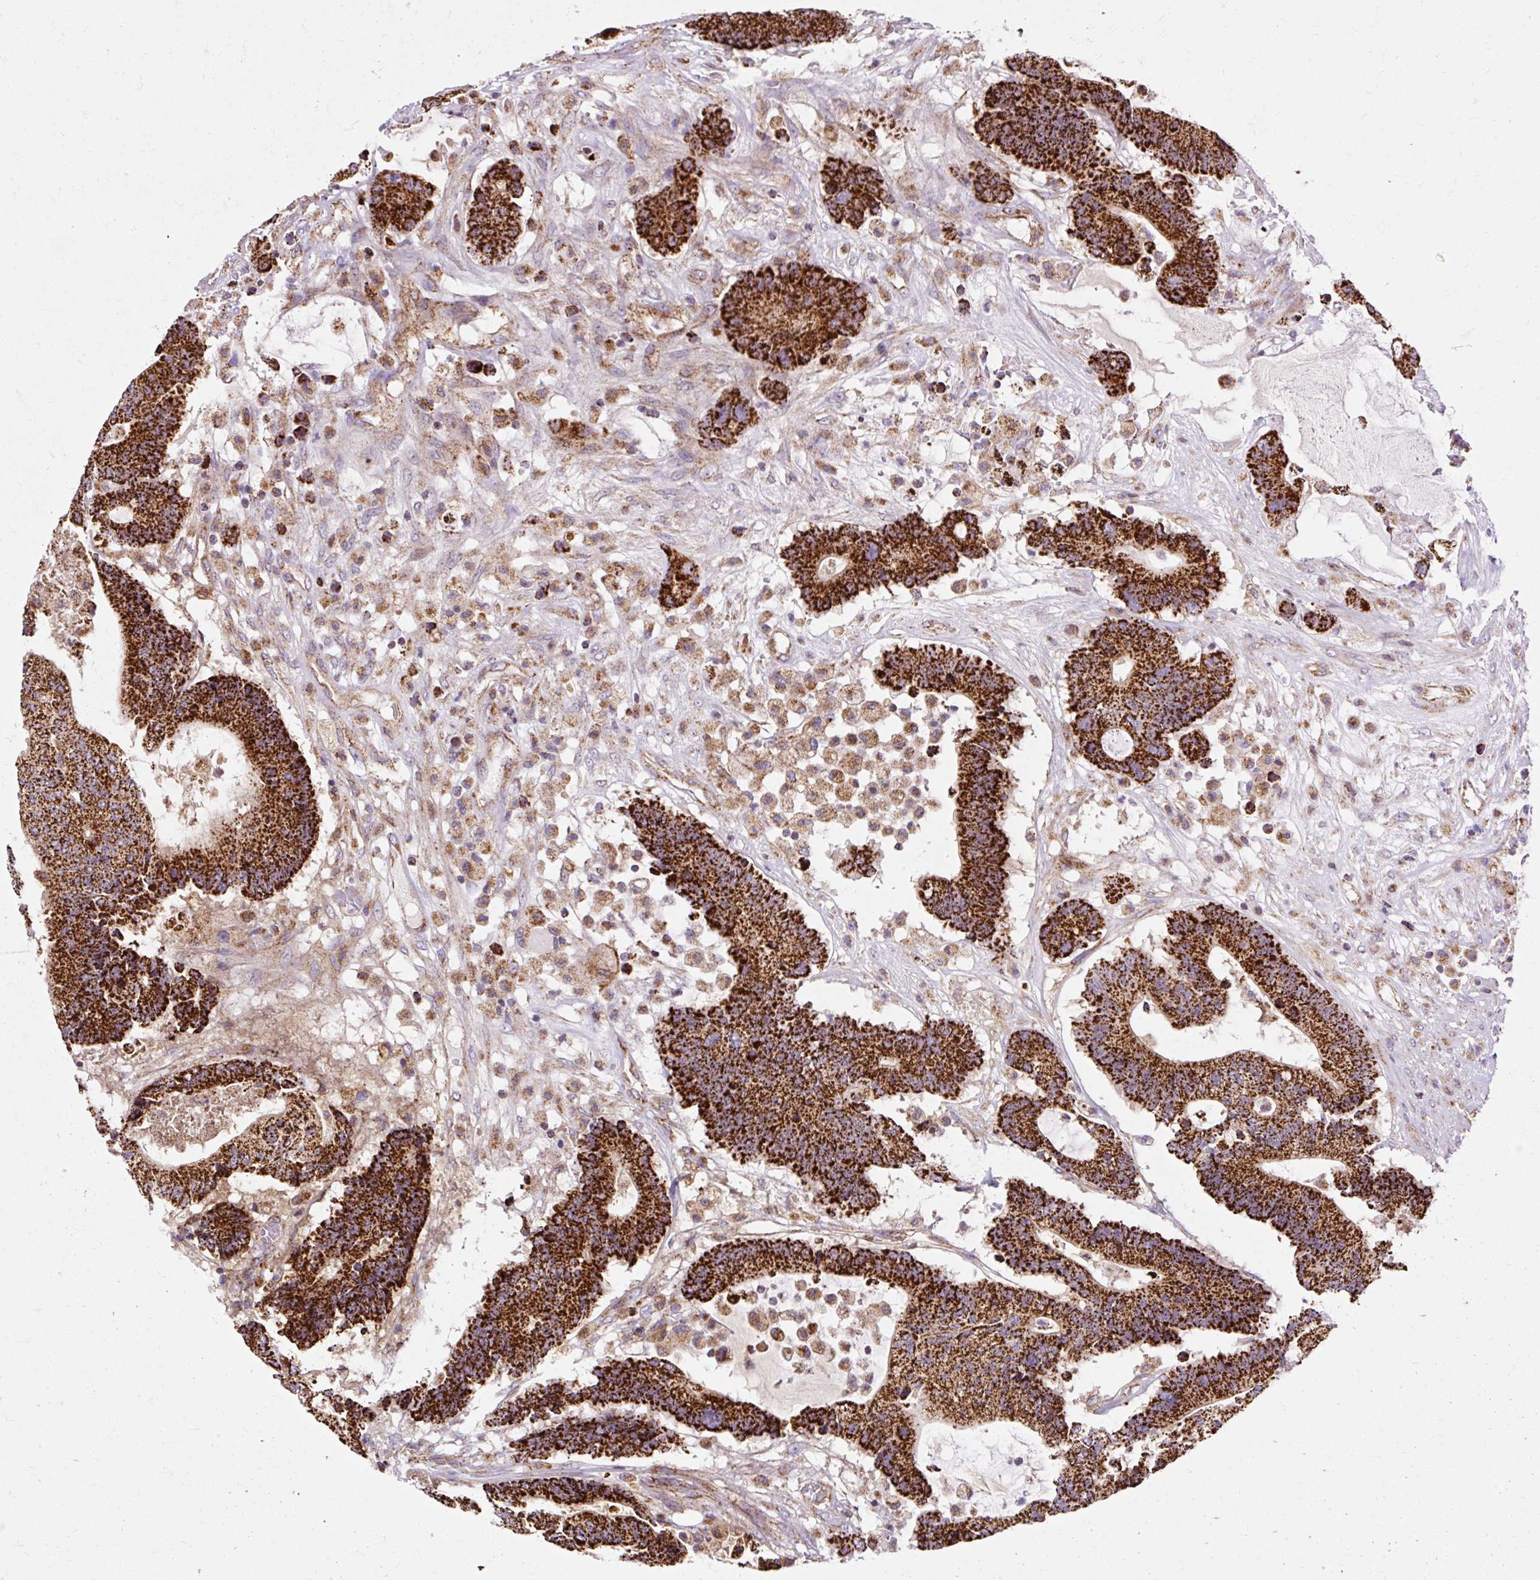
{"staining": {"intensity": "strong", "quantity": ">75%", "location": "cytoplasmic/membranous"}, "tissue": "colorectal cancer", "cell_type": "Tumor cells", "image_type": "cancer", "snomed": [{"axis": "morphology", "description": "Adenocarcinoma, NOS"}, {"axis": "topography", "description": "Colon"}], "caption": "A photomicrograph showing strong cytoplasmic/membranous expression in about >75% of tumor cells in adenocarcinoma (colorectal), as visualized by brown immunohistochemical staining.", "gene": "CEP290", "patient": {"sex": "female", "age": 84}}